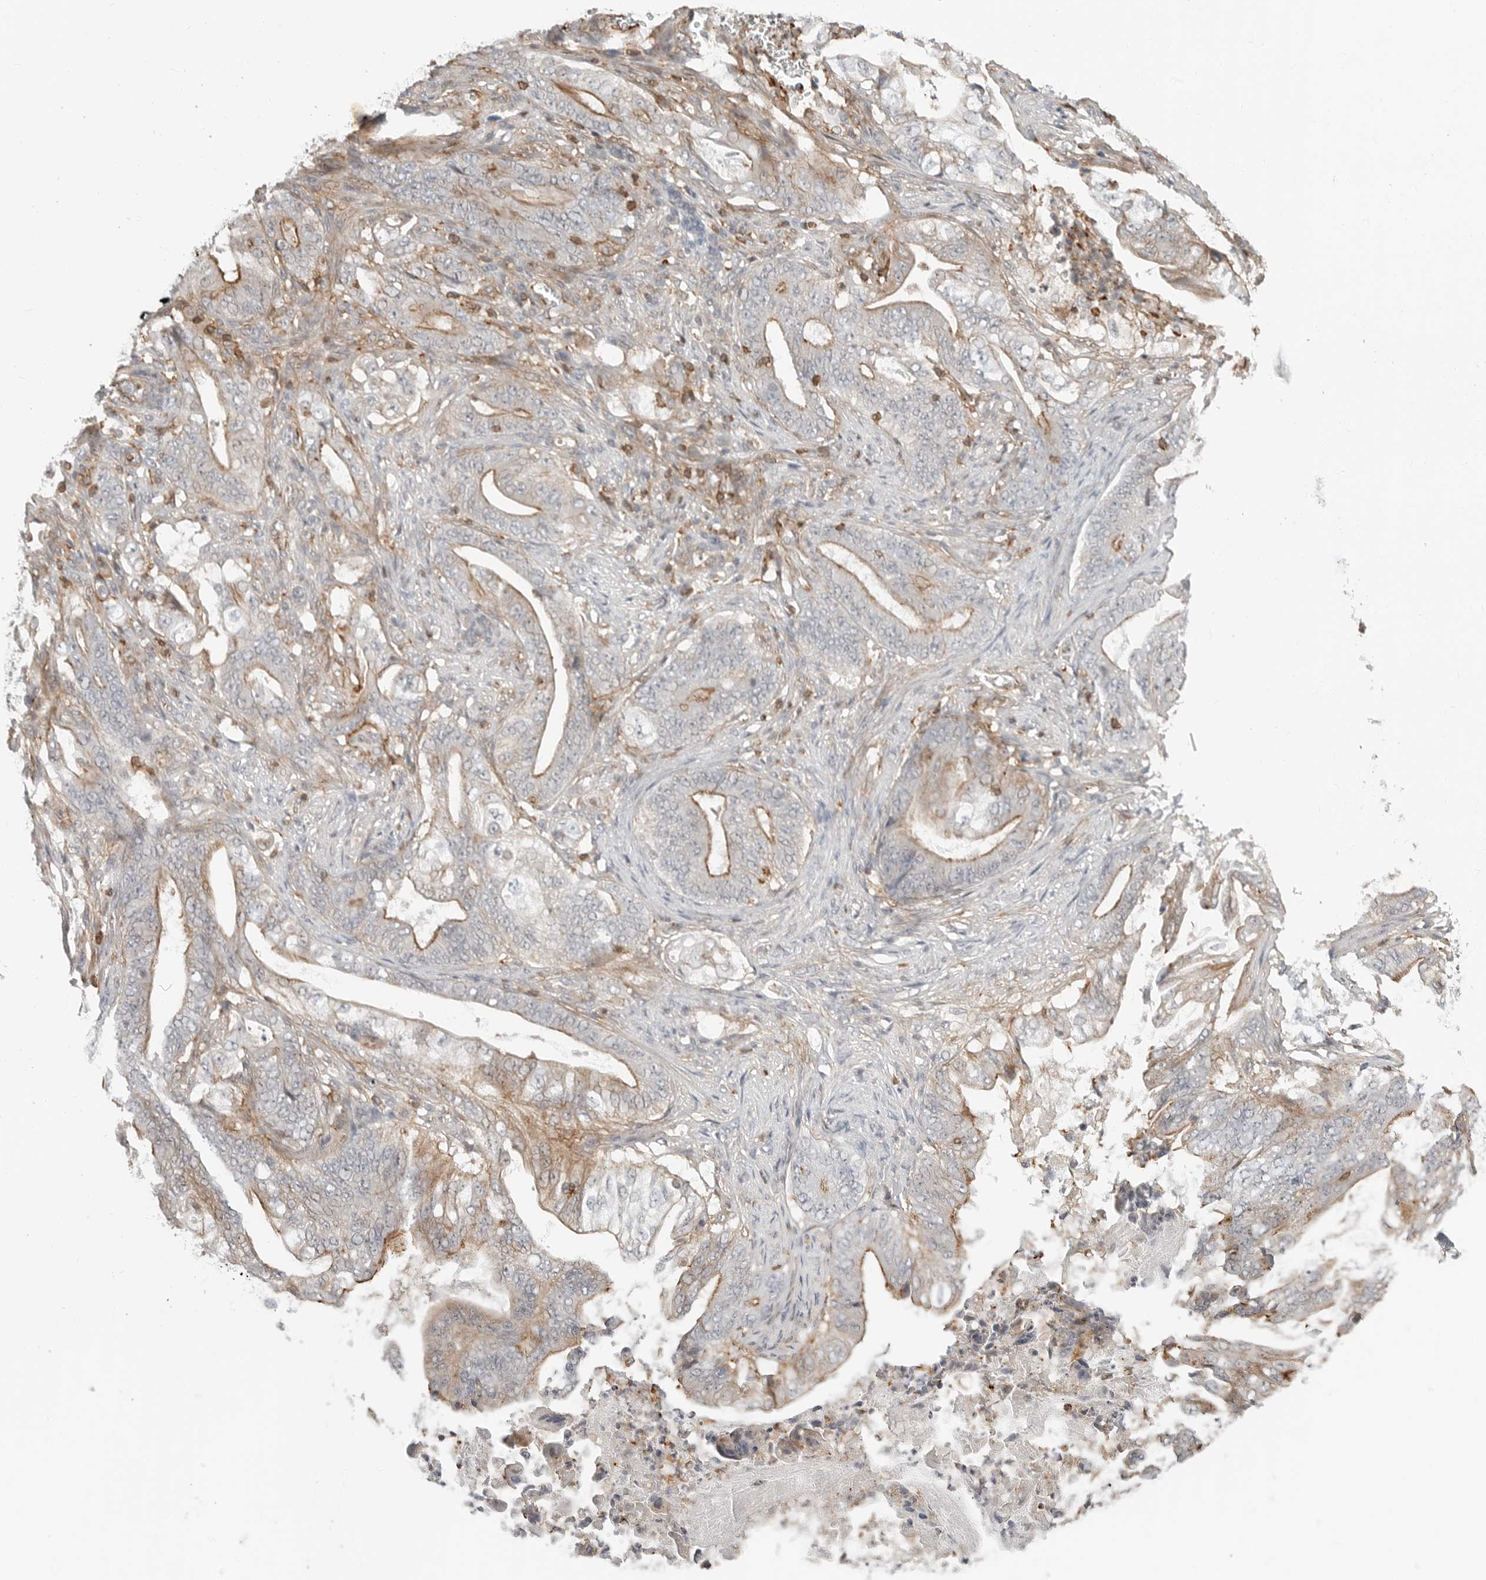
{"staining": {"intensity": "moderate", "quantity": "25%-75%", "location": "cytoplasmic/membranous"}, "tissue": "stomach cancer", "cell_type": "Tumor cells", "image_type": "cancer", "snomed": [{"axis": "morphology", "description": "Adenocarcinoma, NOS"}, {"axis": "topography", "description": "Stomach"}], "caption": "Protein staining by immunohistochemistry (IHC) displays moderate cytoplasmic/membranous staining in approximately 25%-75% of tumor cells in stomach cancer. (DAB = brown stain, brightfield microscopy at high magnification).", "gene": "LEFTY2", "patient": {"sex": "female", "age": 73}}